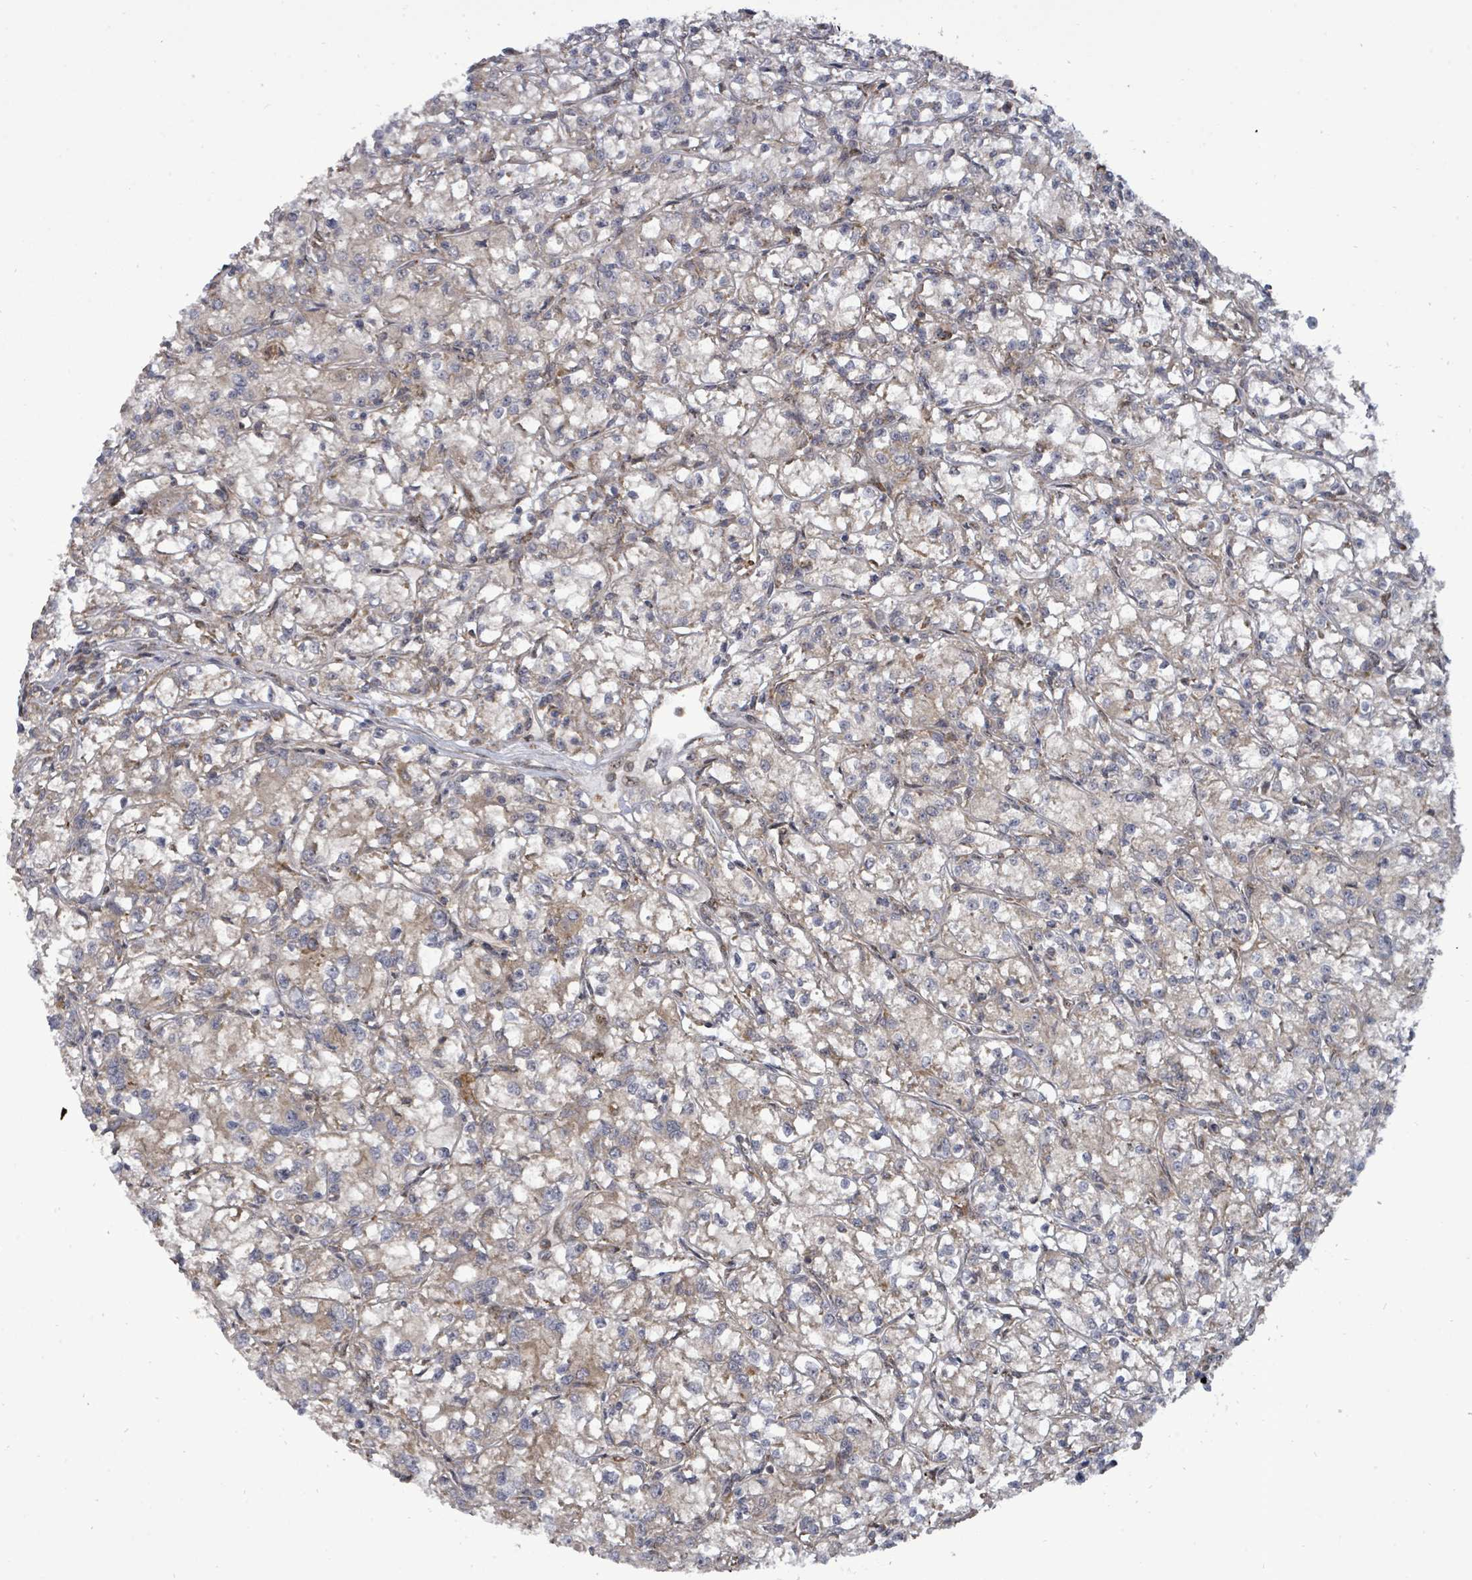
{"staining": {"intensity": "weak", "quantity": "<25%", "location": "cytoplasmic/membranous"}, "tissue": "renal cancer", "cell_type": "Tumor cells", "image_type": "cancer", "snomed": [{"axis": "morphology", "description": "Adenocarcinoma, NOS"}, {"axis": "topography", "description": "Kidney"}], "caption": "A photomicrograph of renal cancer (adenocarcinoma) stained for a protein shows no brown staining in tumor cells.", "gene": "EIF3C", "patient": {"sex": "female", "age": 59}}